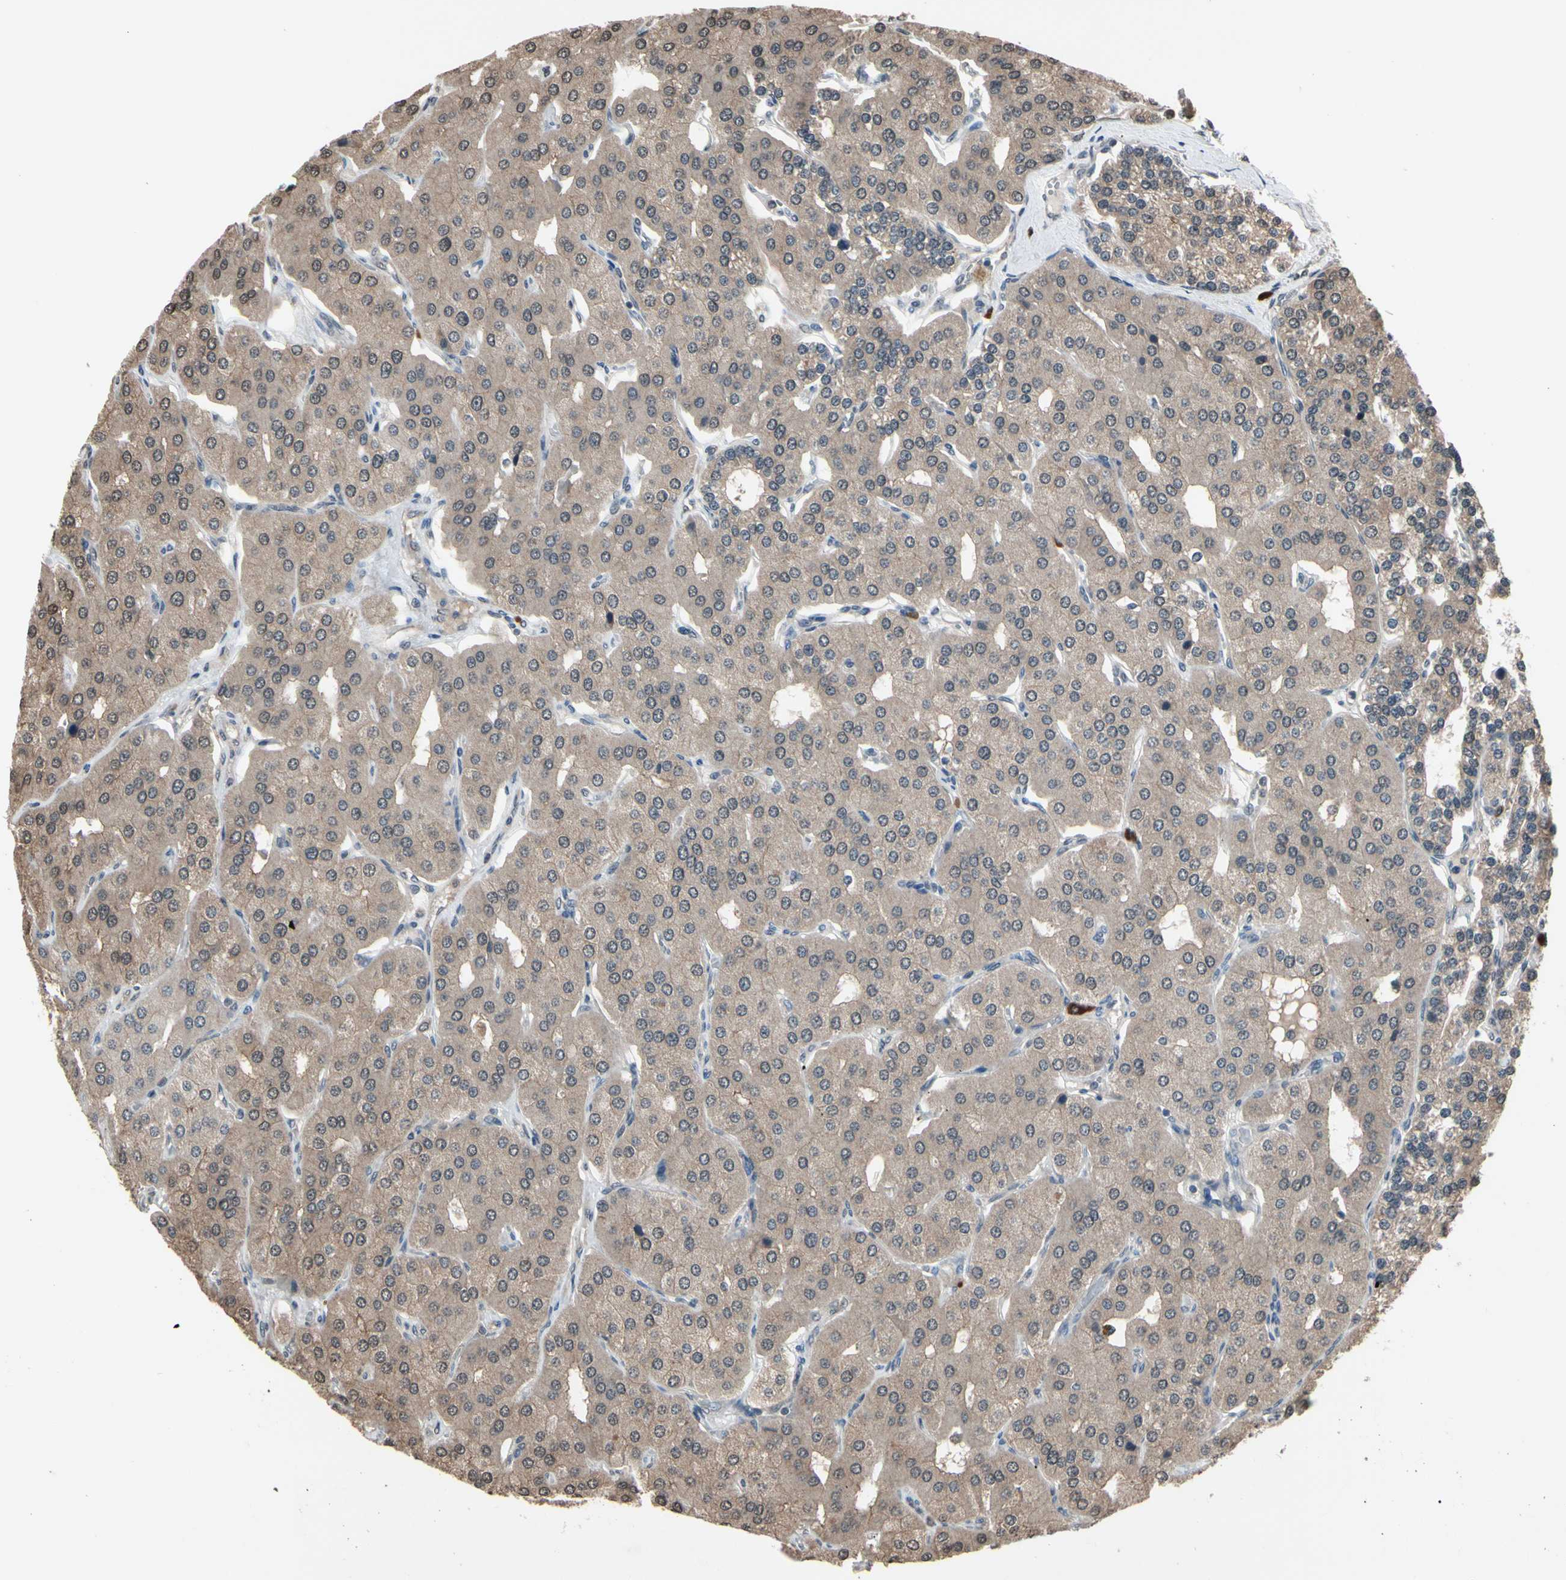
{"staining": {"intensity": "moderate", "quantity": ">75%", "location": "cytoplasmic/membranous"}, "tissue": "parathyroid gland", "cell_type": "Glandular cells", "image_type": "normal", "snomed": [{"axis": "morphology", "description": "Normal tissue, NOS"}, {"axis": "morphology", "description": "Adenoma, NOS"}, {"axis": "topography", "description": "Parathyroid gland"}], "caption": "Parathyroid gland stained with immunohistochemistry demonstrates moderate cytoplasmic/membranous expression in about >75% of glandular cells.", "gene": "PNPLA7", "patient": {"sex": "female", "age": 86}}